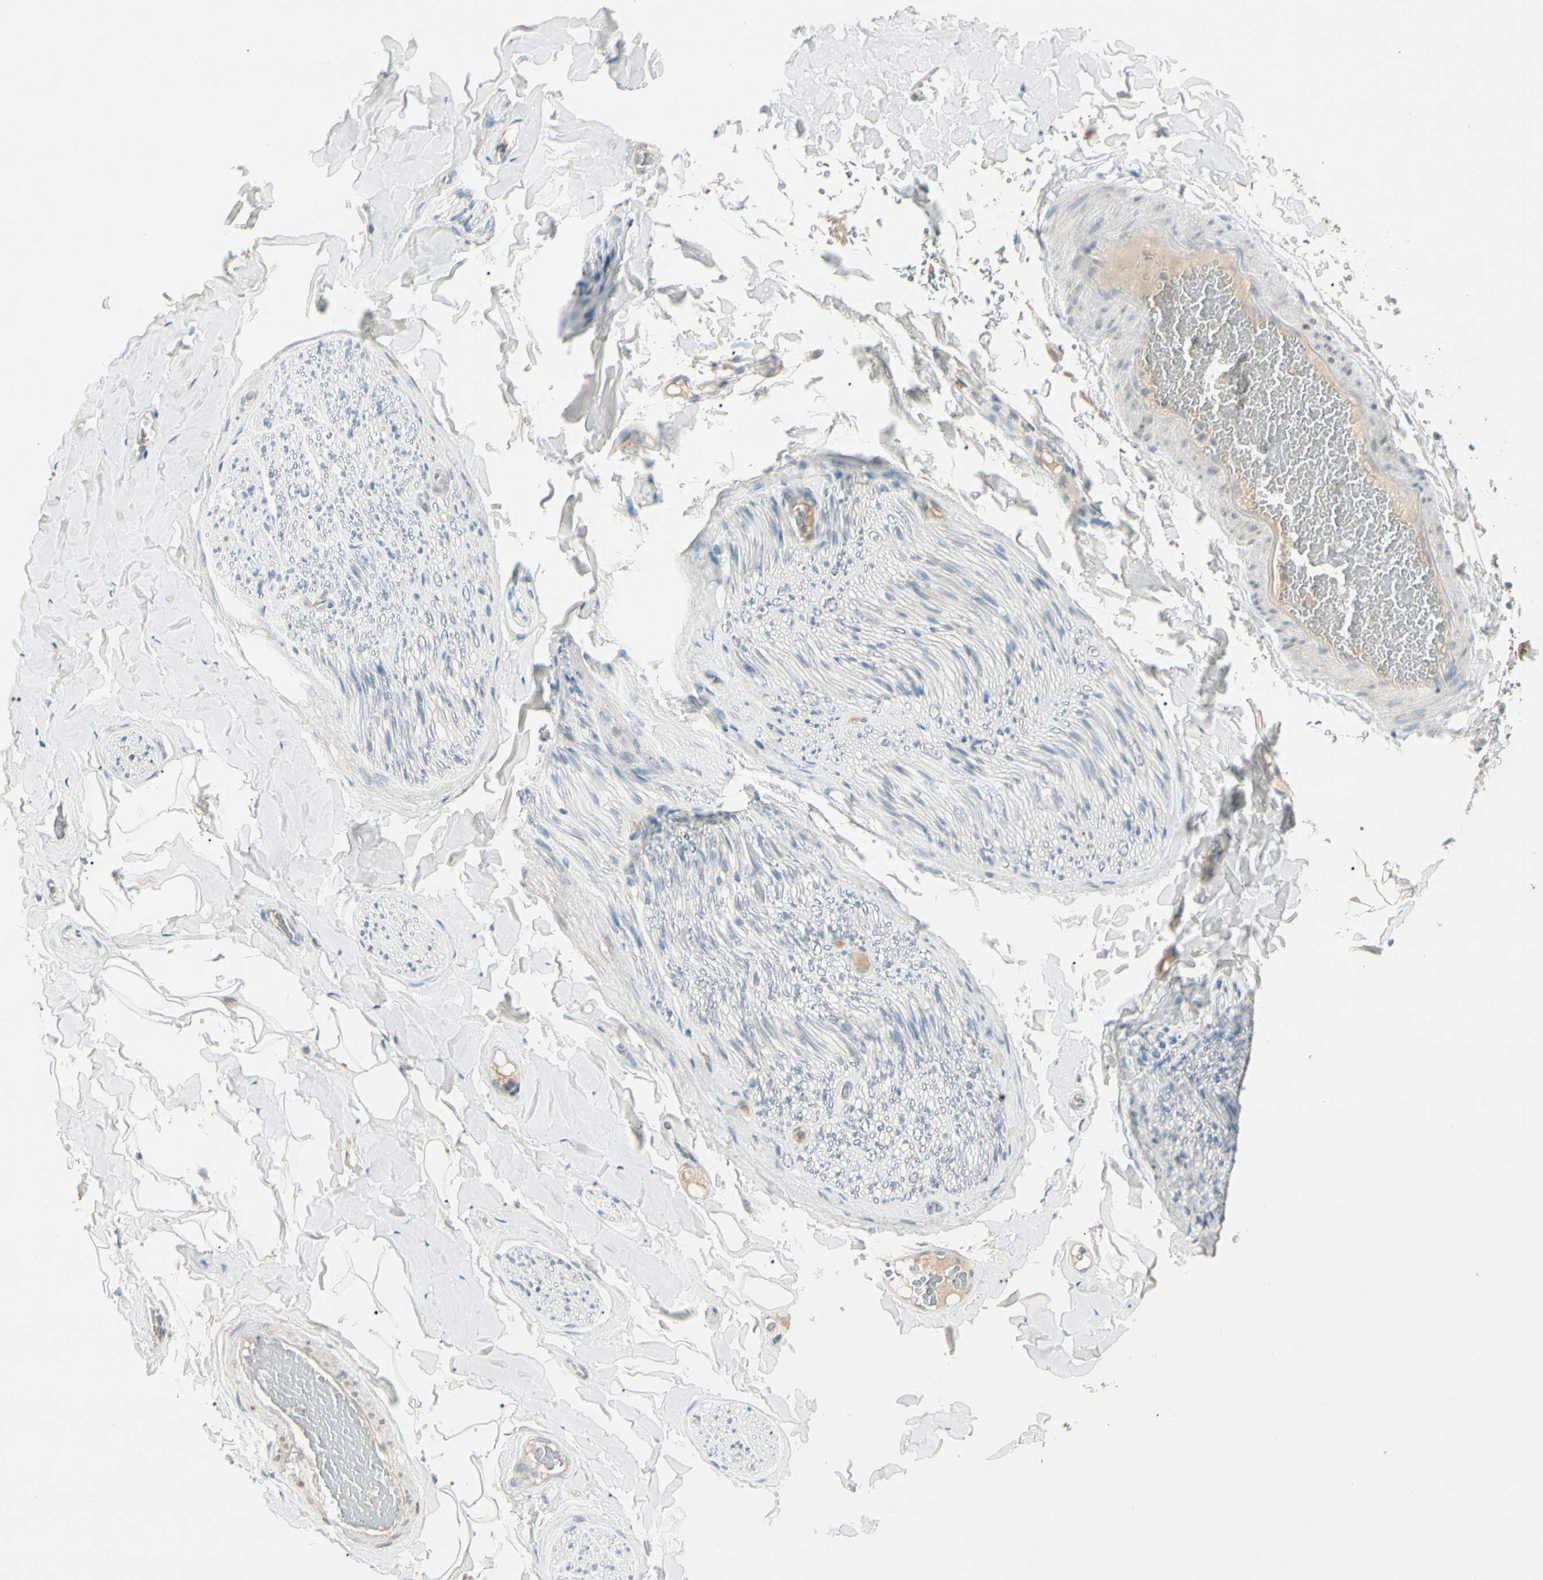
{"staining": {"intensity": "negative", "quantity": "none", "location": "none"}, "tissue": "adipose tissue", "cell_type": "Adipocytes", "image_type": "normal", "snomed": [{"axis": "morphology", "description": "Normal tissue, NOS"}, {"axis": "topography", "description": "Peripheral nerve tissue"}], "caption": "Immunohistochemistry micrograph of unremarkable adipose tissue: human adipose tissue stained with DAB reveals no significant protein staining in adipocytes.", "gene": "PRSS21", "patient": {"sex": "male", "age": 70}}